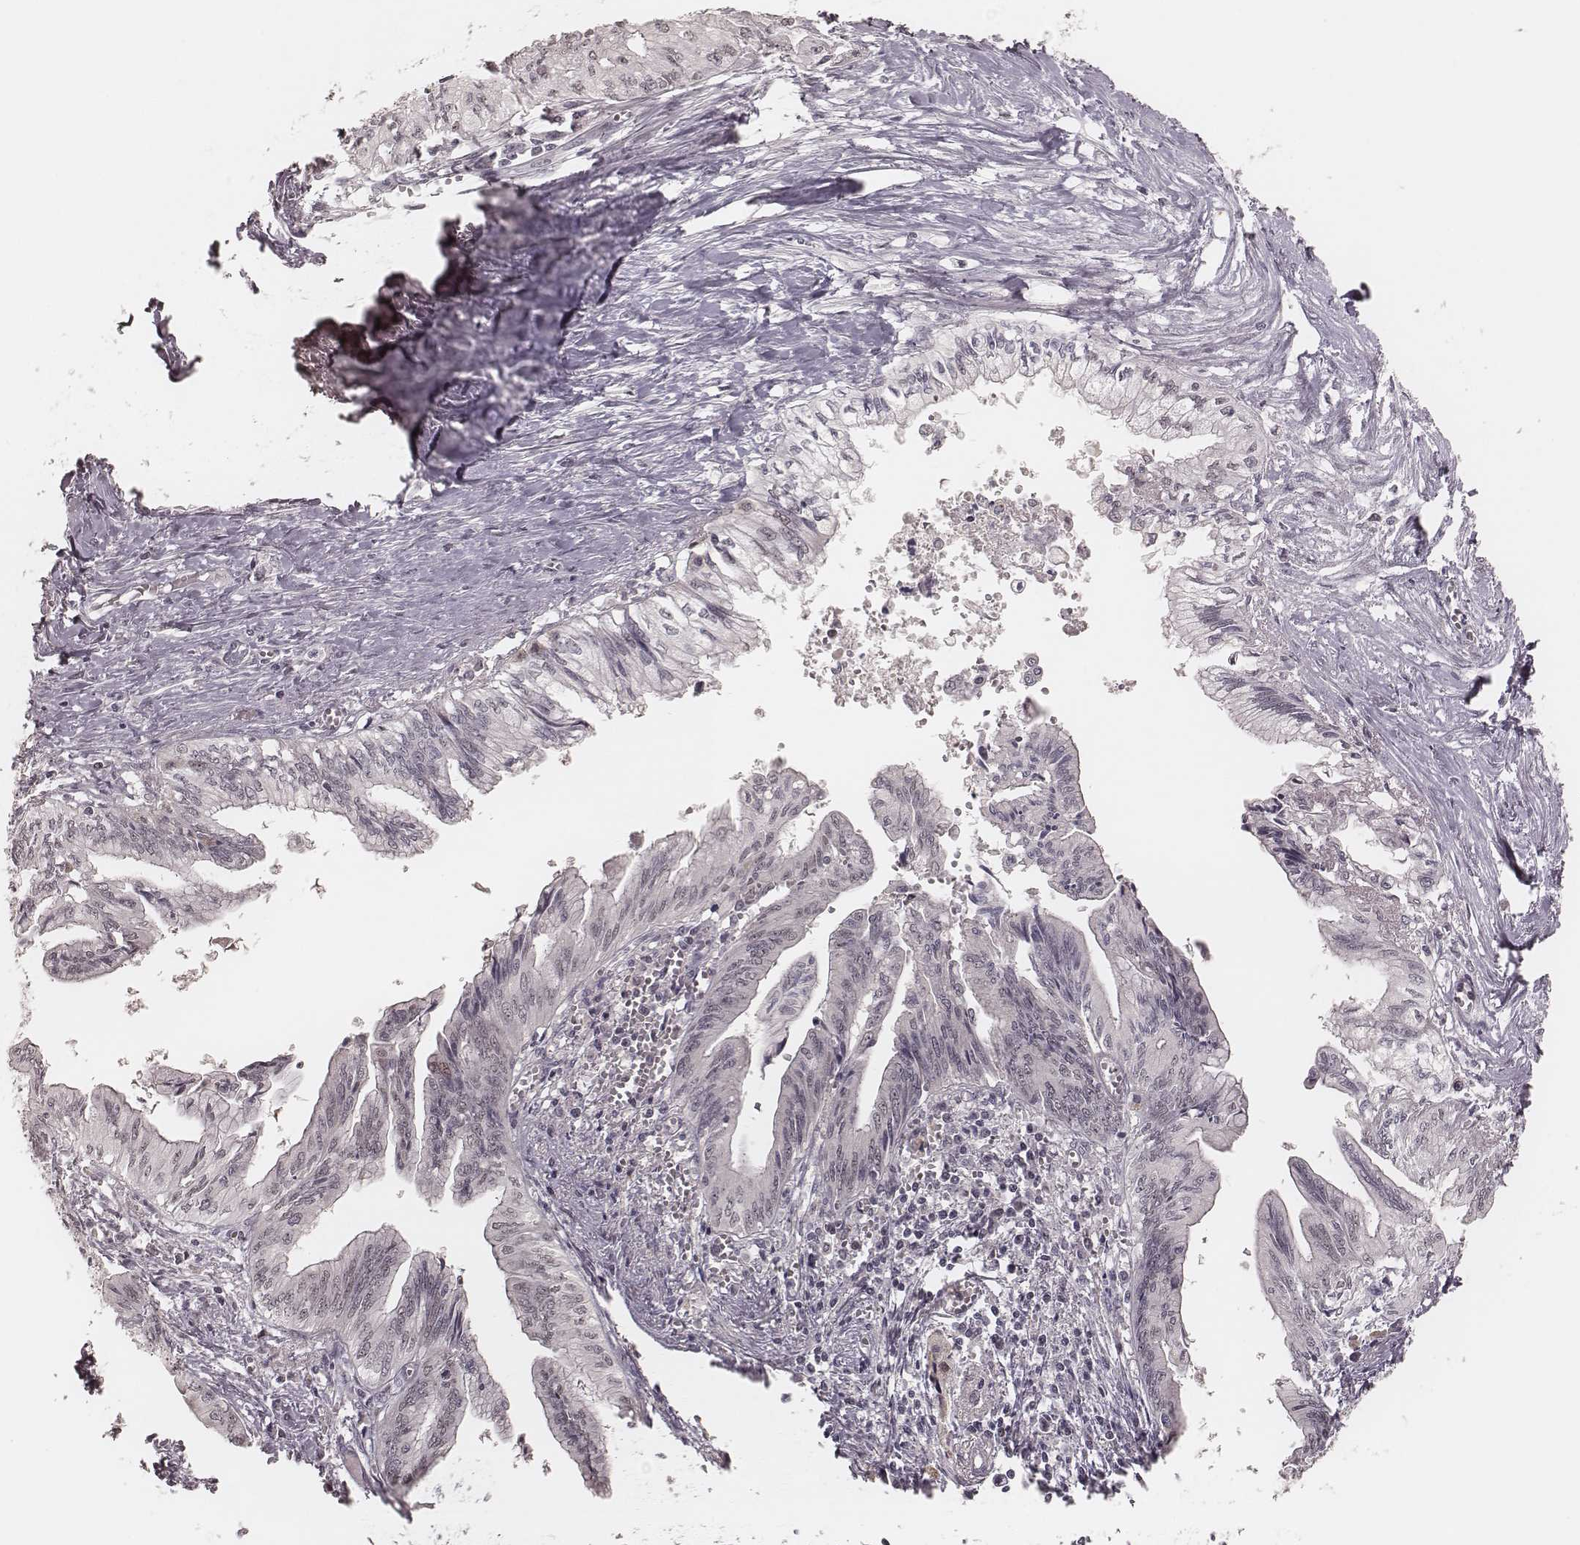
{"staining": {"intensity": "negative", "quantity": "none", "location": "none"}, "tissue": "pancreatic cancer", "cell_type": "Tumor cells", "image_type": "cancer", "snomed": [{"axis": "morphology", "description": "Adenocarcinoma, NOS"}, {"axis": "topography", "description": "Pancreas"}], "caption": "Immunohistochemical staining of human pancreatic cancer demonstrates no significant staining in tumor cells. (IHC, brightfield microscopy, high magnification).", "gene": "FAM13B", "patient": {"sex": "female", "age": 61}}